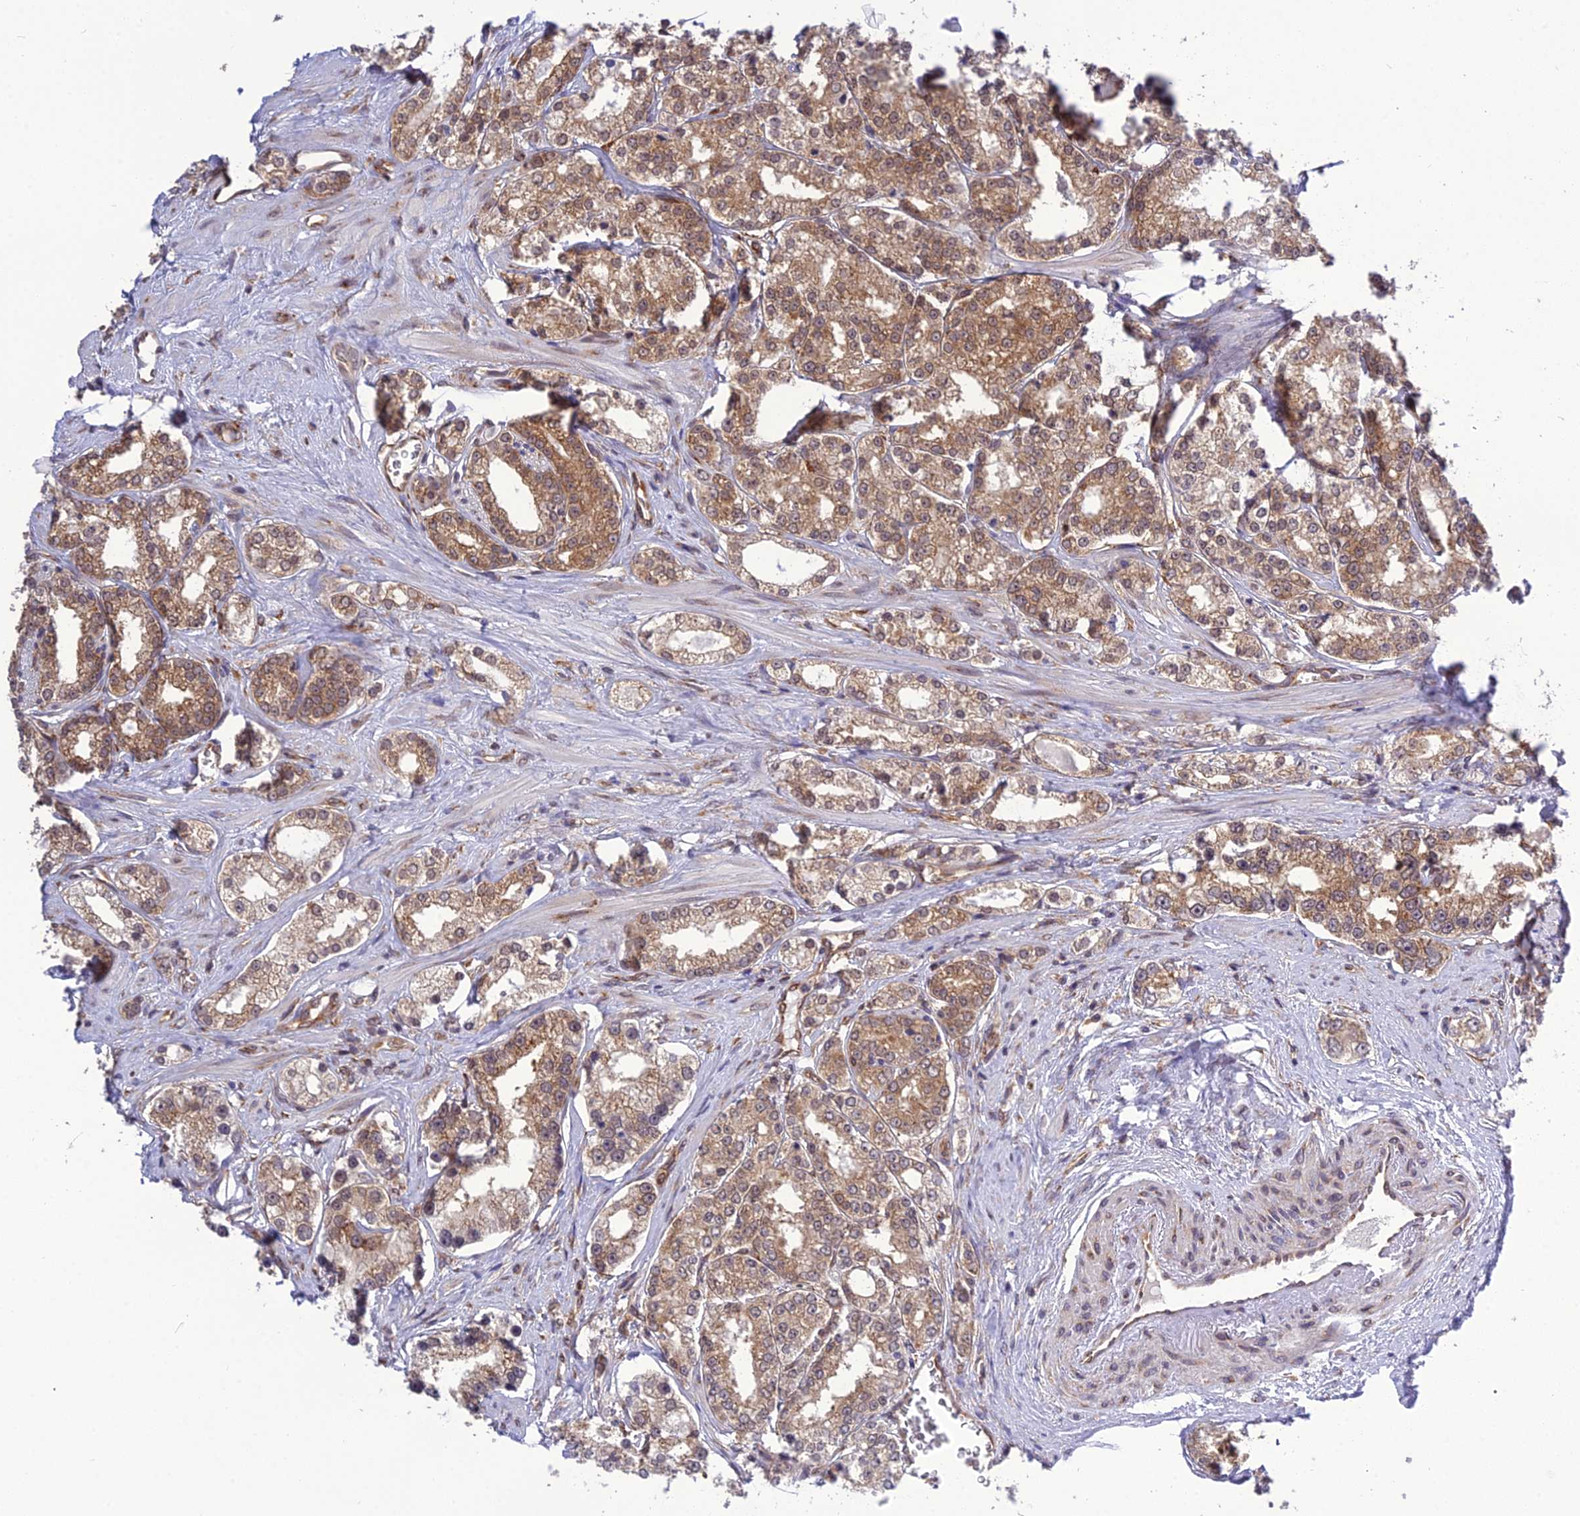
{"staining": {"intensity": "moderate", "quantity": ">75%", "location": "cytoplasmic/membranous"}, "tissue": "prostate cancer", "cell_type": "Tumor cells", "image_type": "cancer", "snomed": [{"axis": "morphology", "description": "Normal tissue, NOS"}, {"axis": "morphology", "description": "Adenocarcinoma, High grade"}, {"axis": "topography", "description": "Prostate"}], "caption": "About >75% of tumor cells in human prostate cancer display moderate cytoplasmic/membranous protein expression as visualized by brown immunohistochemical staining.", "gene": "DHCR7", "patient": {"sex": "male", "age": 83}}